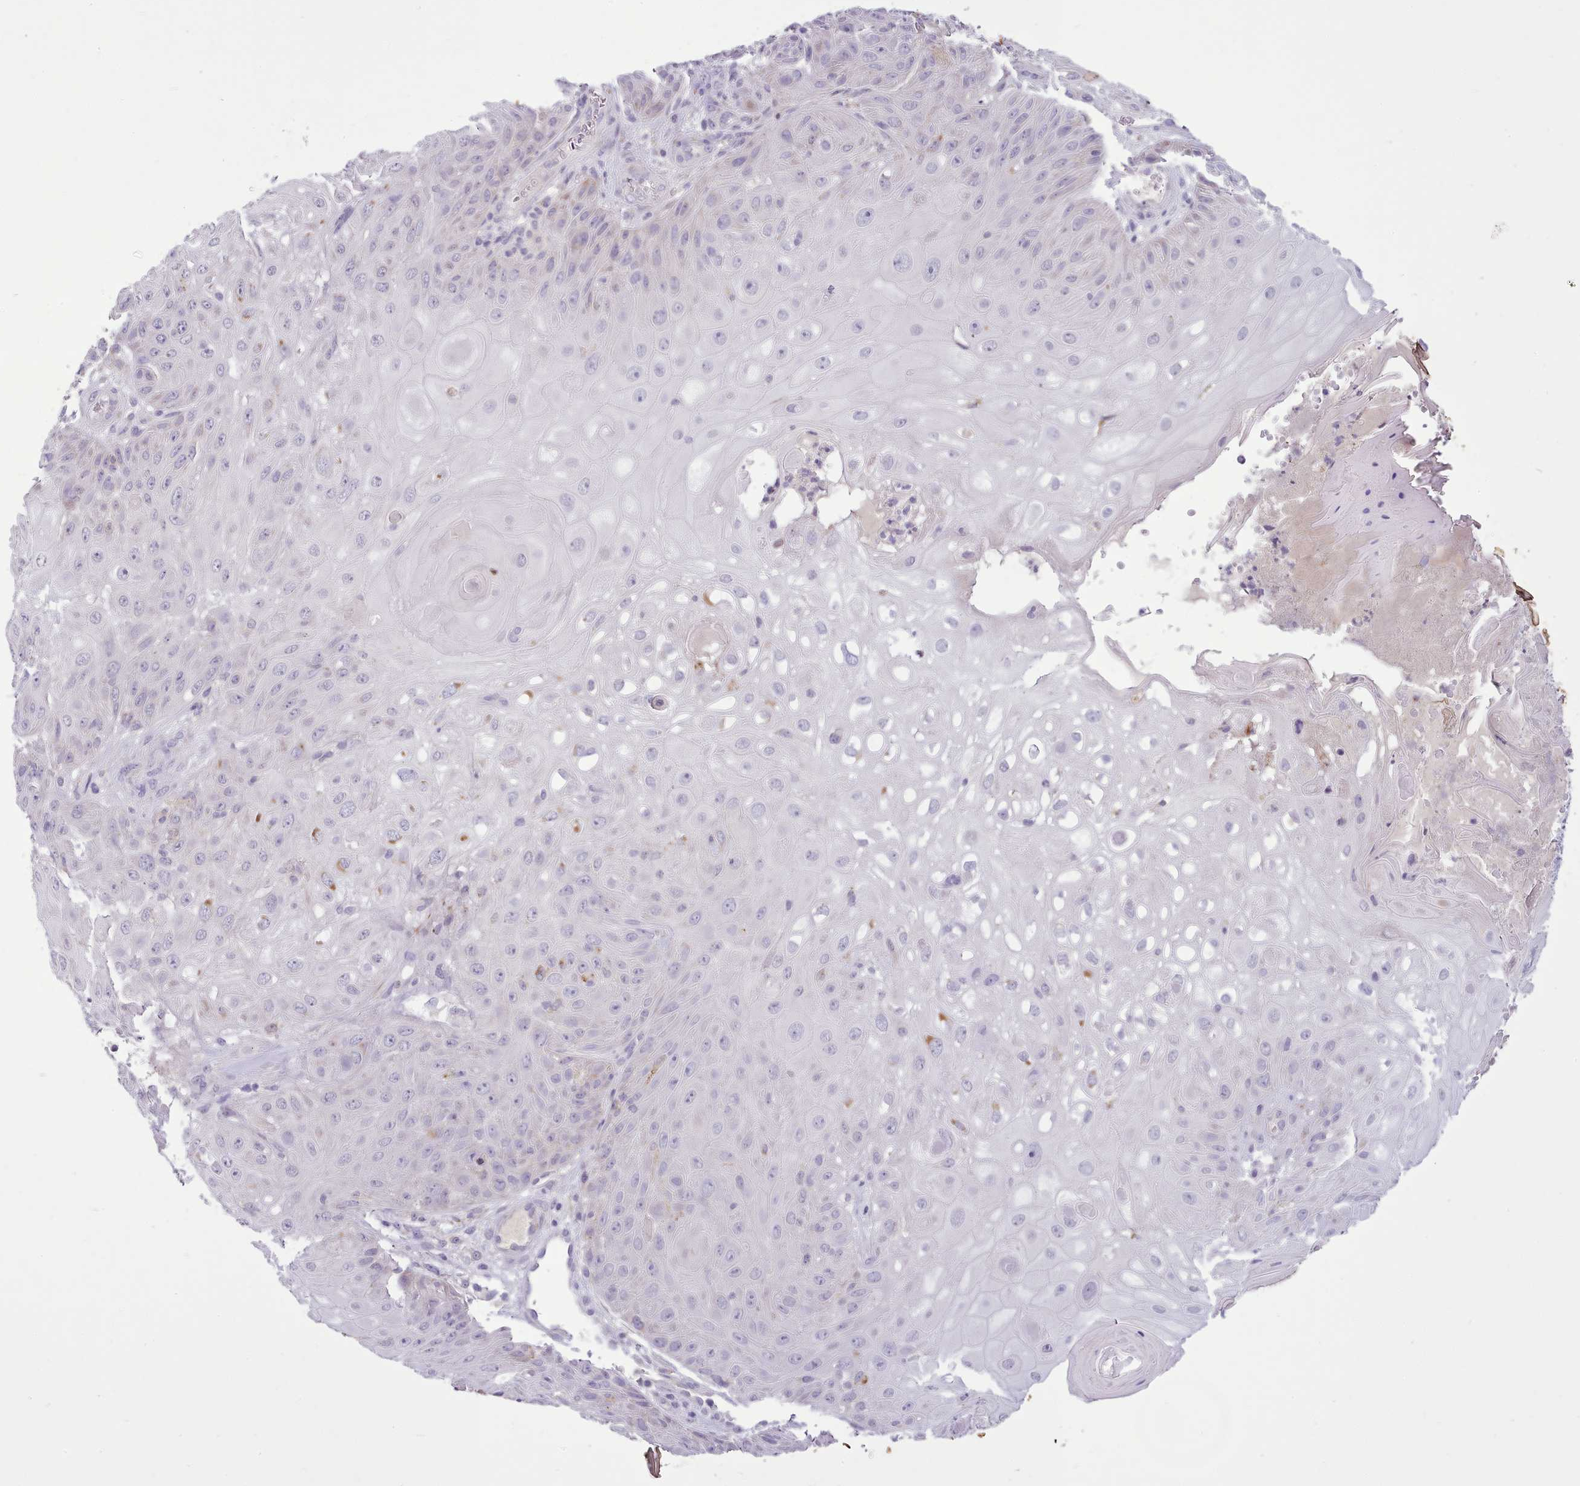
{"staining": {"intensity": "weak", "quantity": "<25%", "location": "cytoplasmic/membranous"}, "tissue": "skin cancer", "cell_type": "Tumor cells", "image_type": "cancer", "snomed": [{"axis": "morphology", "description": "Normal tissue, NOS"}, {"axis": "morphology", "description": "Squamous cell carcinoma, NOS"}, {"axis": "topography", "description": "Skin"}, {"axis": "topography", "description": "Cartilage tissue"}], "caption": "Human skin cancer stained for a protein using IHC exhibits no positivity in tumor cells.", "gene": "FAM83E", "patient": {"sex": "female", "age": 79}}